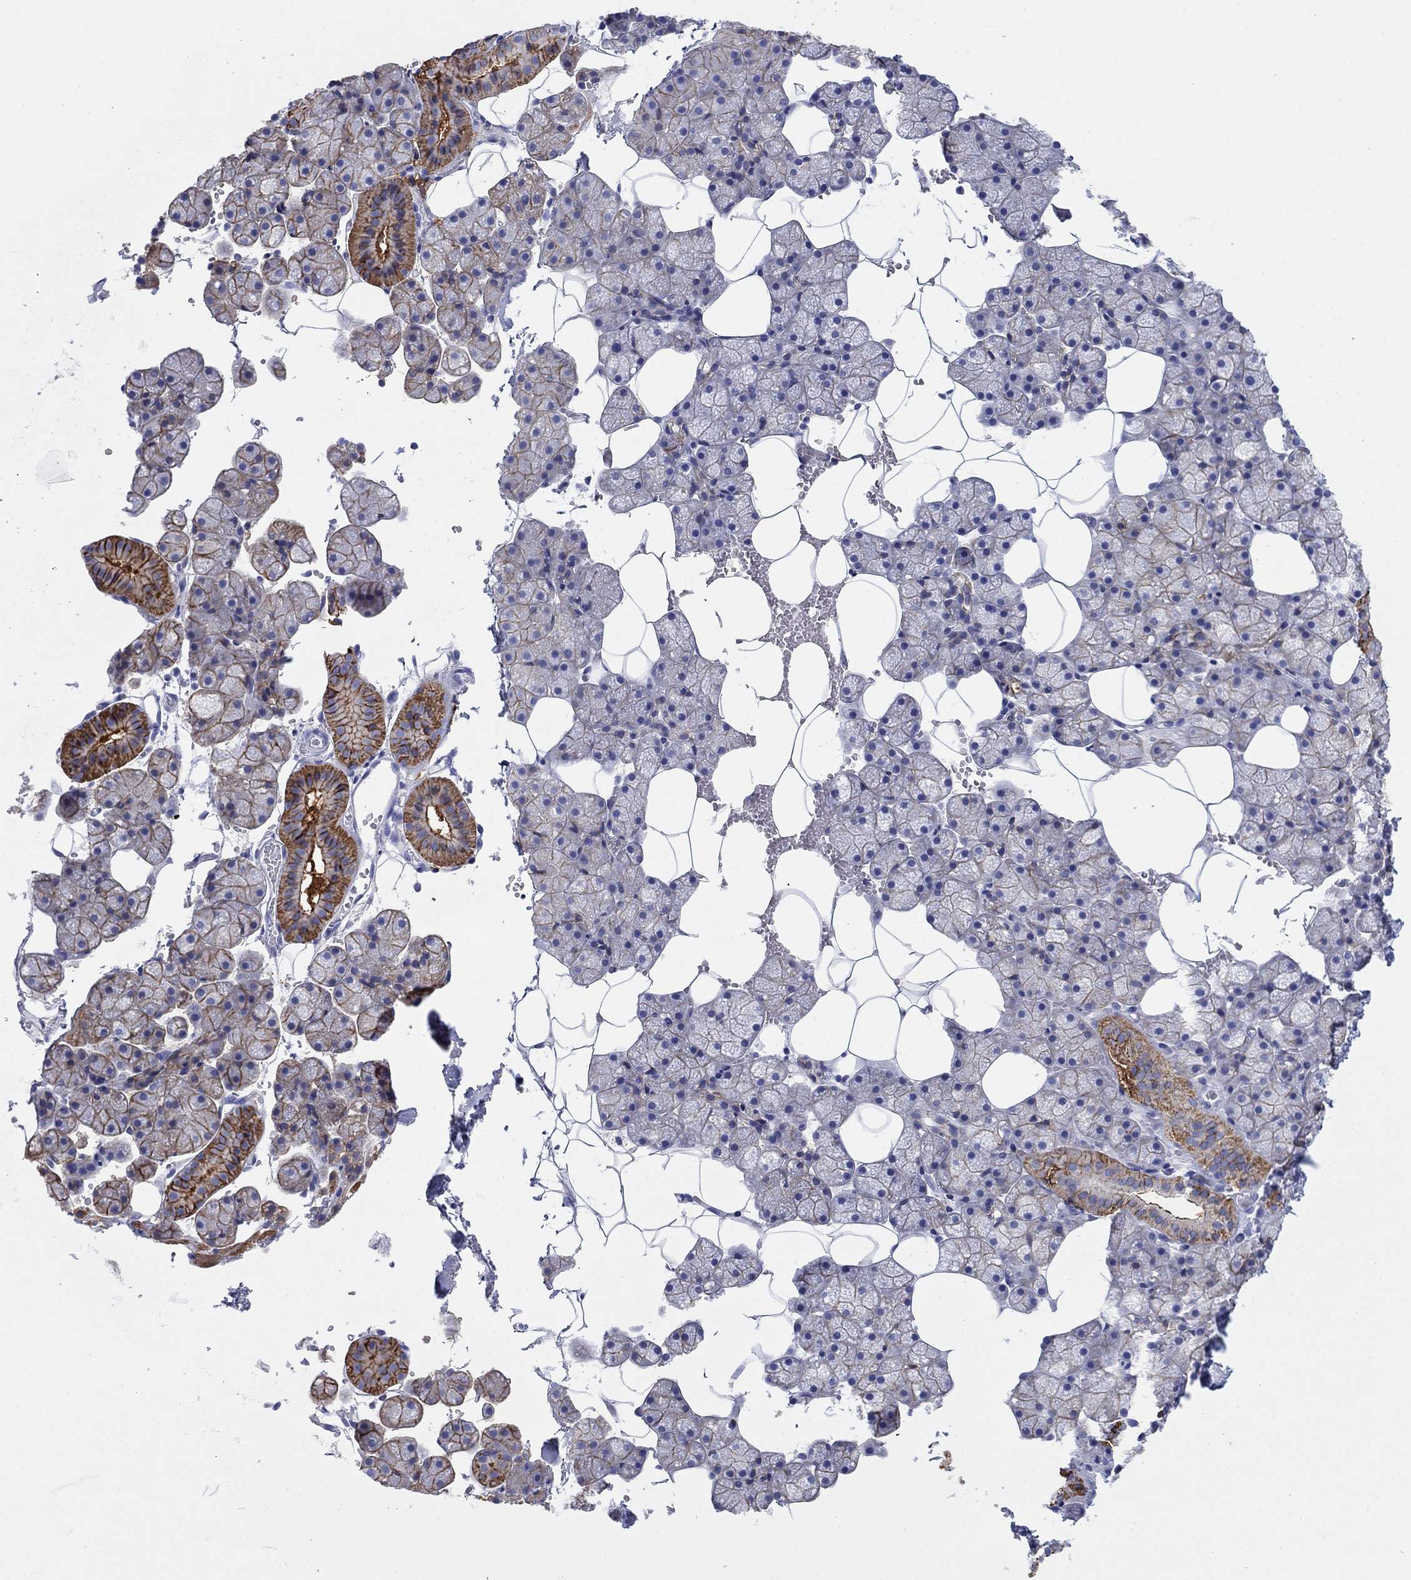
{"staining": {"intensity": "strong", "quantity": "25%-75%", "location": "cytoplasmic/membranous"}, "tissue": "salivary gland", "cell_type": "Glandular cells", "image_type": "normal", "snomed": [{"axis": "morphology", "description": "Normal tissue, NOS"}, {"axis": "topography", "description": "Salivary gland"}], "caption": "Salivary gland was stained to show a protein in brown. There is high levels of strong cytoplasmic/membranous expression in approximately 25%-75% of glandular cells. The staining was performed using DAB to visualize the protein expression in brown, while the nuclei were stained in blue with hematoxylin (Magnification: 20x).", "gene": "ATP1B1", "patient": {"sex": "male", "age": 38}}